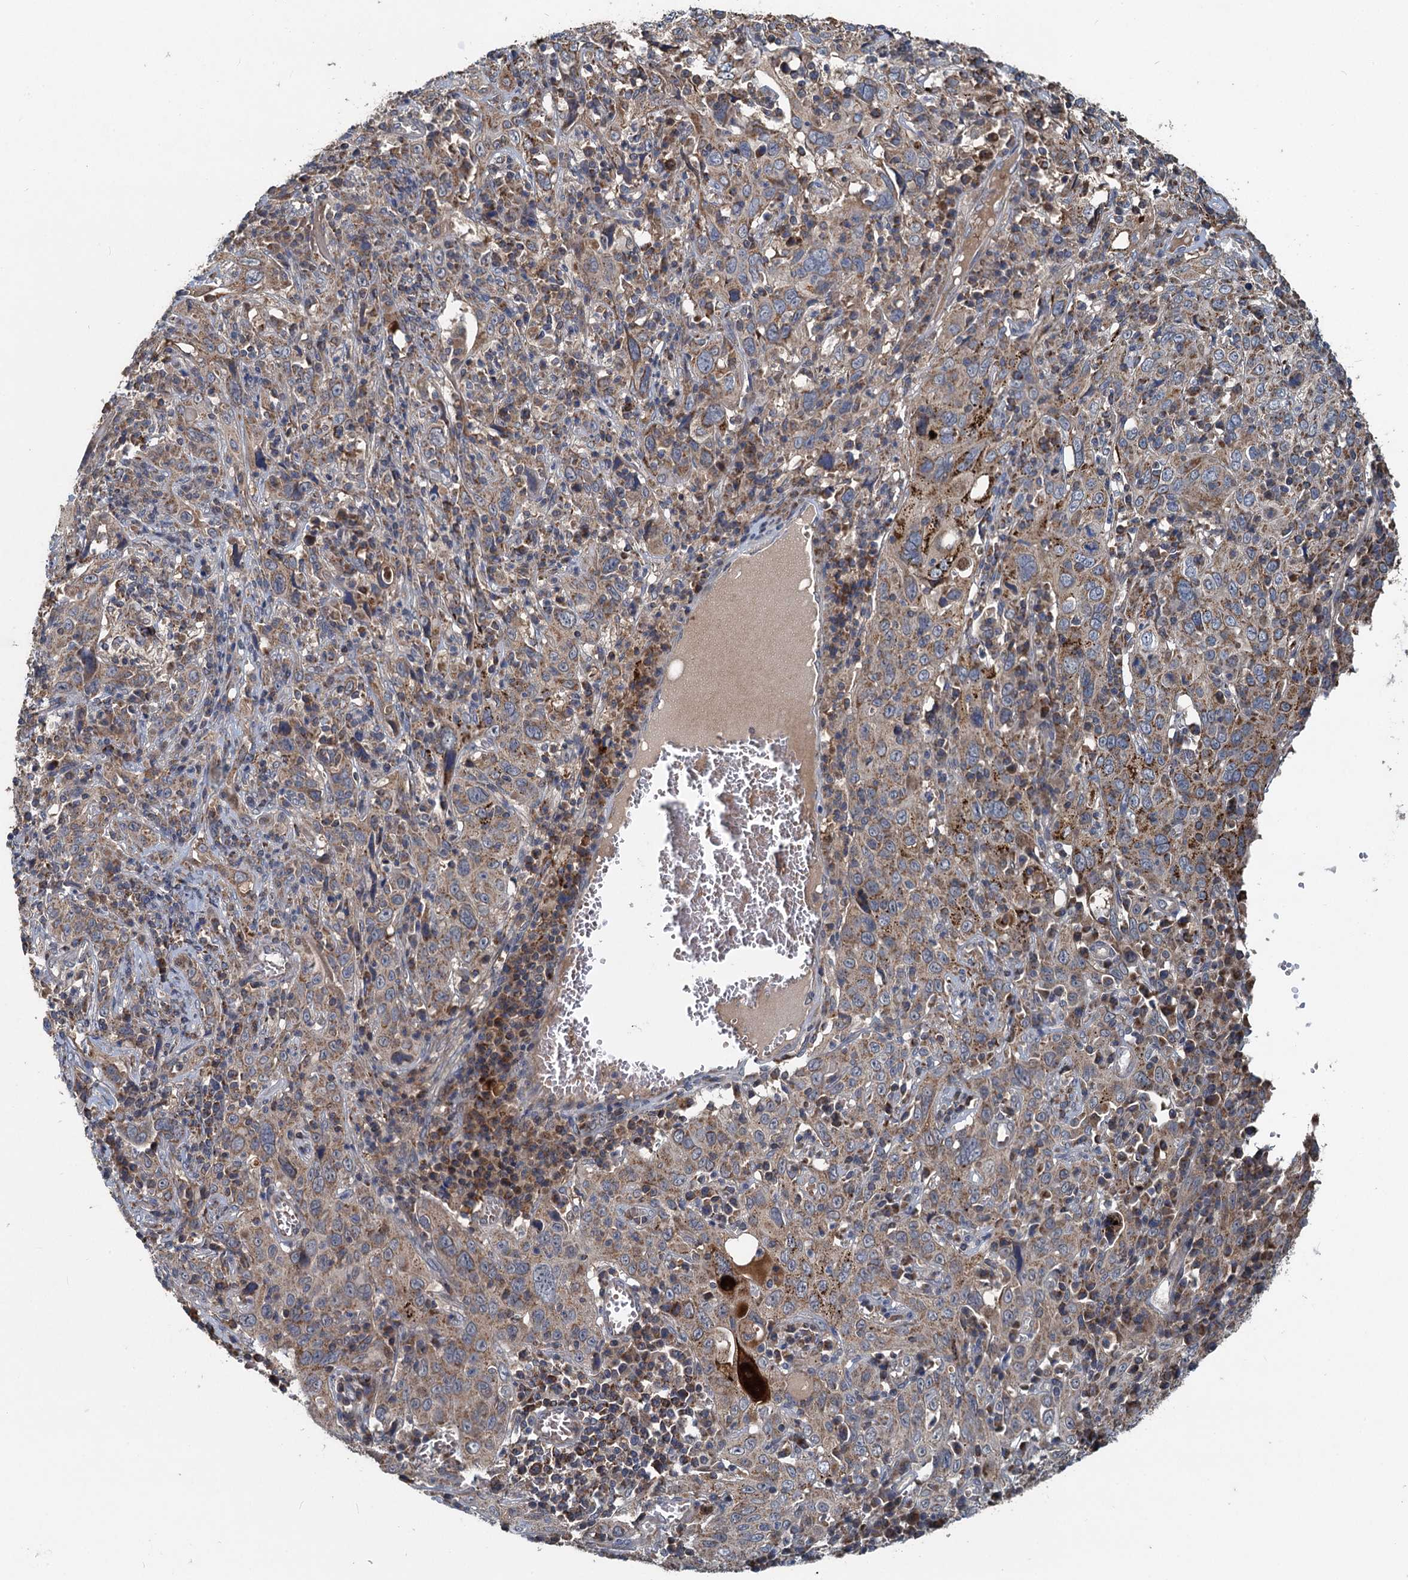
{"staining": {"intensity": "moderate", "quantity": ">75%", "location": "cytoplasmic/membranous"}, "tissue": "cervical cancer", "cell_type": "Tumor cells", "image_type": "cancer", "snomed": [{"axis": "morphology", "description": "Squamous cell carcinoma, NOS"}, {"axis": "topography", "description": "Cervix"}], "caption": "DAB immunohistochemical staining of human cervical cancer reveals moderate cytoplasmic/membranous protein positivity in about >75% of tumor cells. (Brightfield microscopy of DAB IHC at high magnification).", "gene": "OTUB1", "patient": {"sex": "female", "age": 46}}